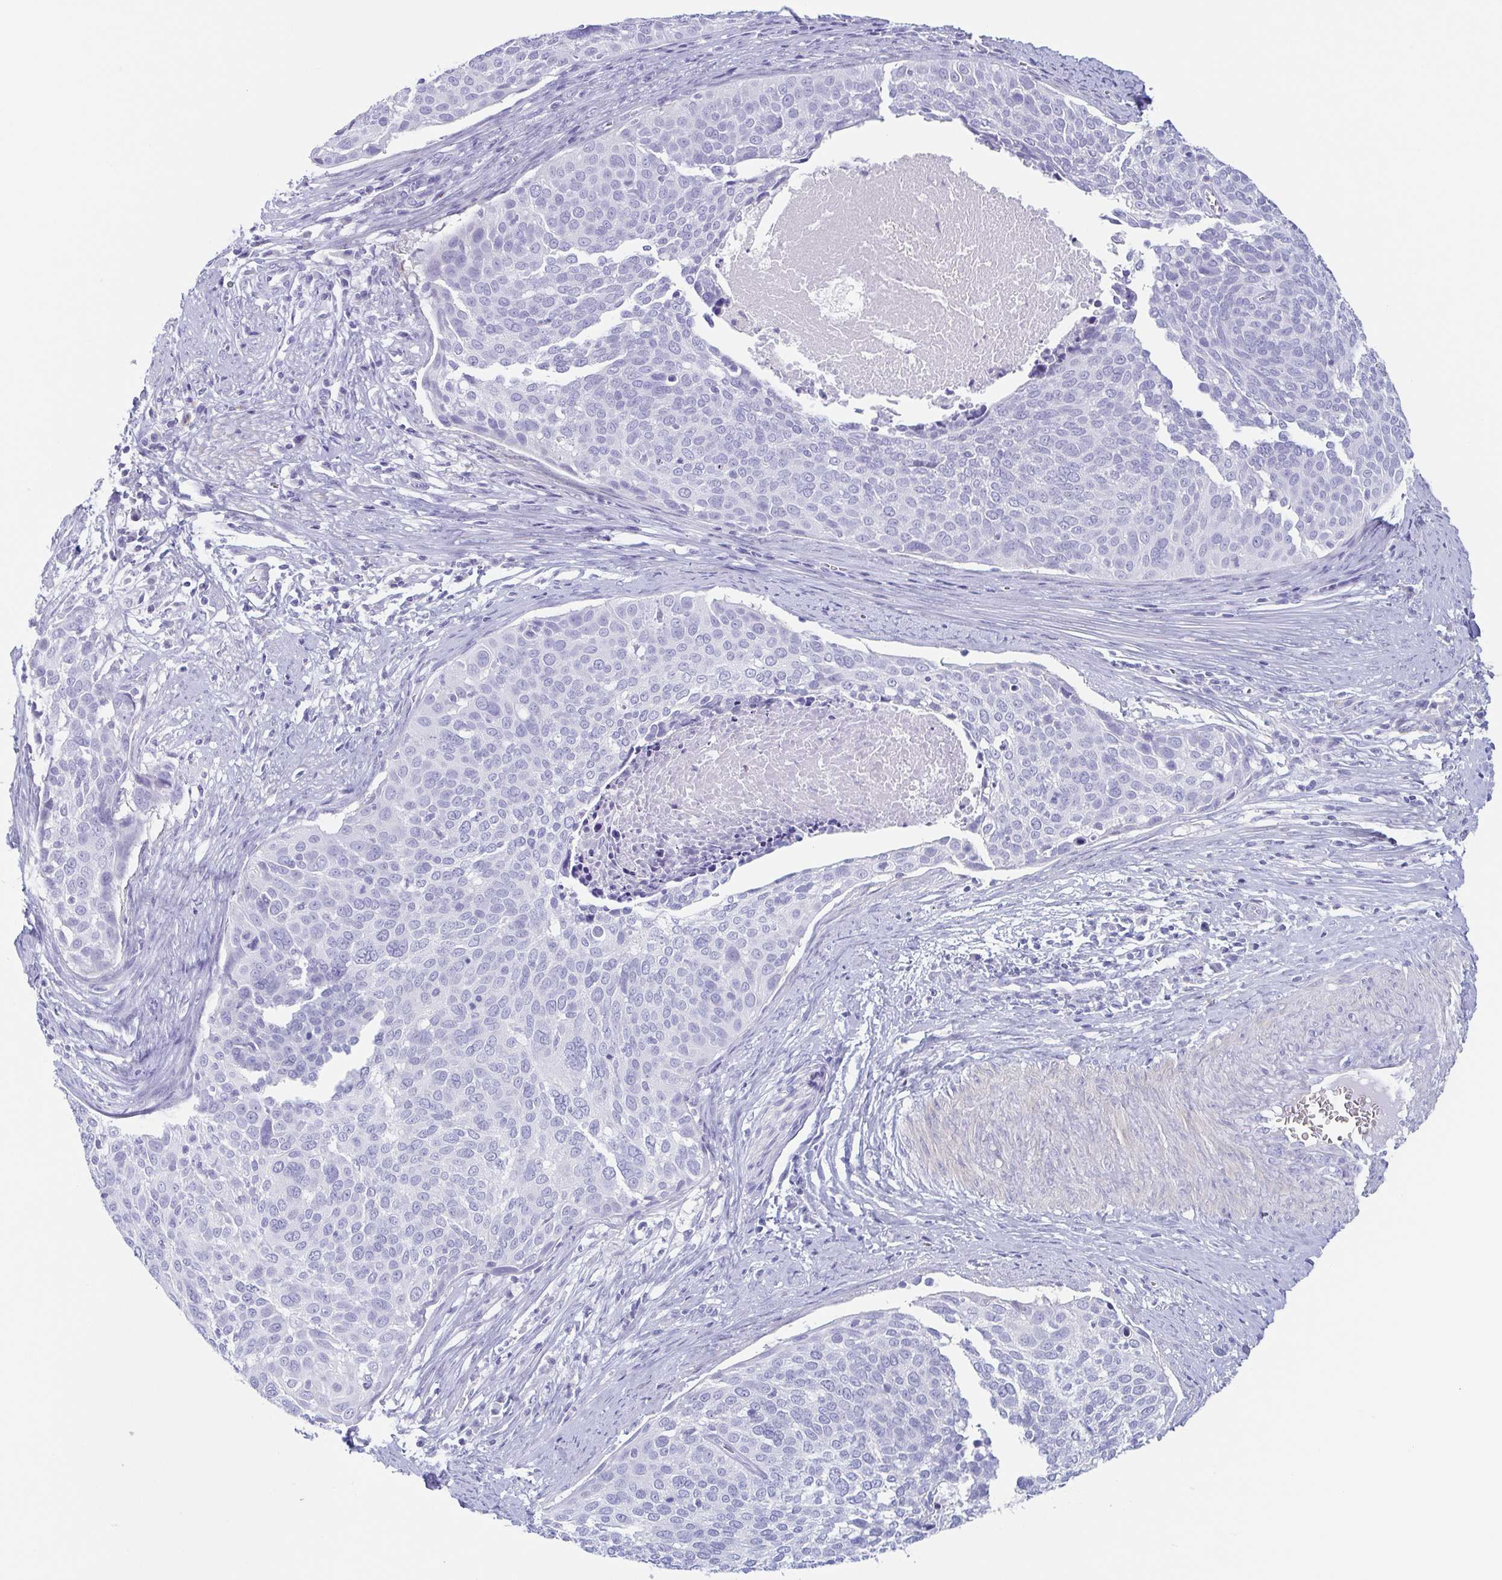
{"staining": {"intensity": "negative", "quantity": "none", "location": "none"}, "tissue": "cervical cancer", "cell_type": "Tumor cells", "image_type": "cancer", "snomed": [{"axis": "morphology", "description": "Squamous cell carcinoma, NOS"}, {"axis": "topography", "description": "Cervix"}], "caption": "Squamous cell carcinoma (cervical) stained for a protein using immunohistochemistry (IHC) displays no expression tumor cells.", "gene": "TAGLN3", "patient": {"sex": "female", "age": 39}}